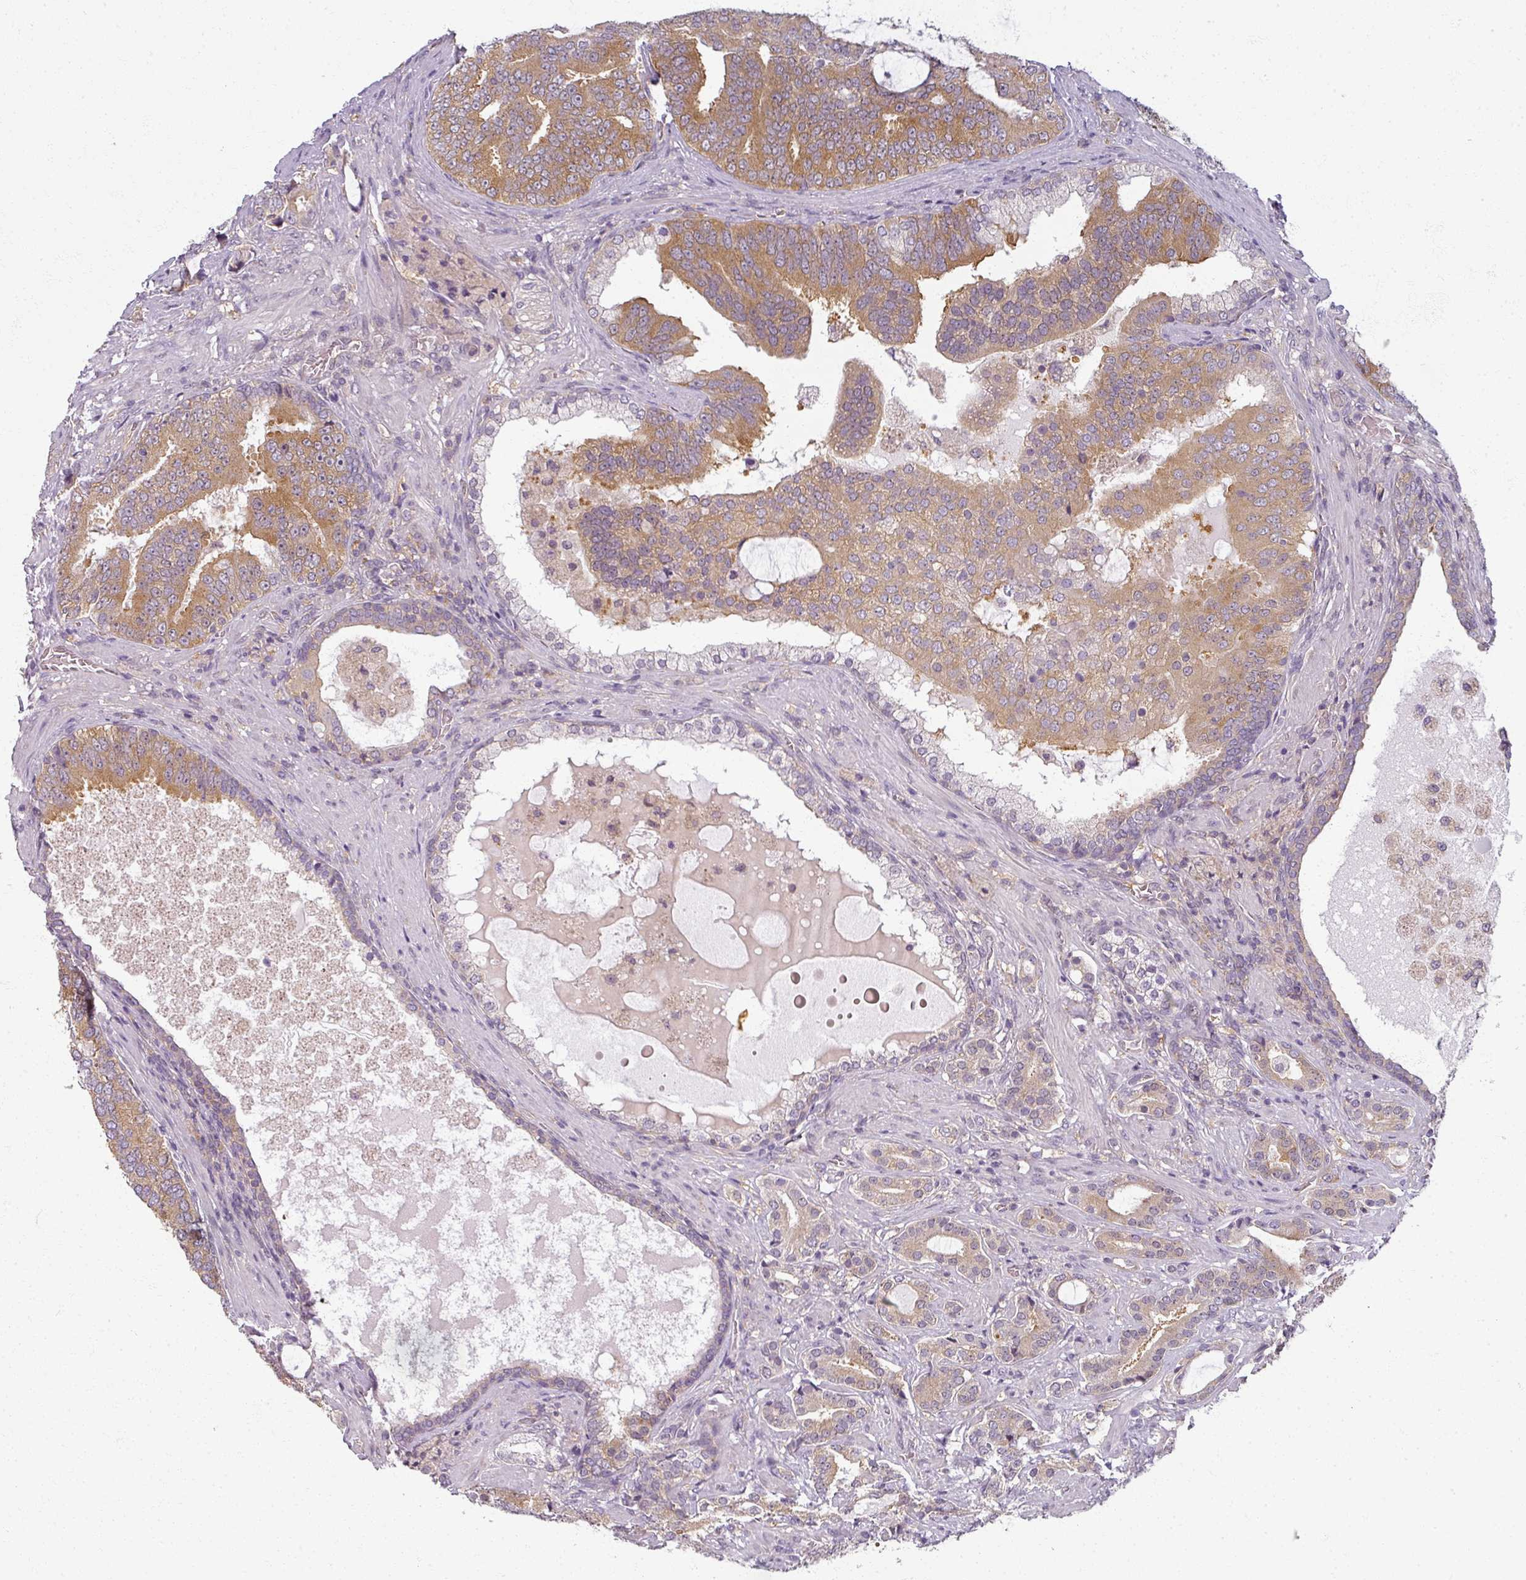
{"staining": {"intensity": "moderate", "quantity": ">75%", "location": "cytoplasmic/membranous"}, "tissue": "prostate cancer", "cell_type": "Tumor cells", "image_type": "cancer", "snomed": [{"axis": "morphology", "description": "Adenocarcinoma, High grade"}, {"axis": "topography", "description": "Prostate"}], "caption": "Prostate cancer was stained to show a protein in brown. There is medium levels of moderate cytoplasmic/membranous positivity in approximately >75% of tumor cells. (IHC, brightfield microscopy, high magnification).", "gene": "AGPAT4", "patient": {"sex": "male", "age": 55}}